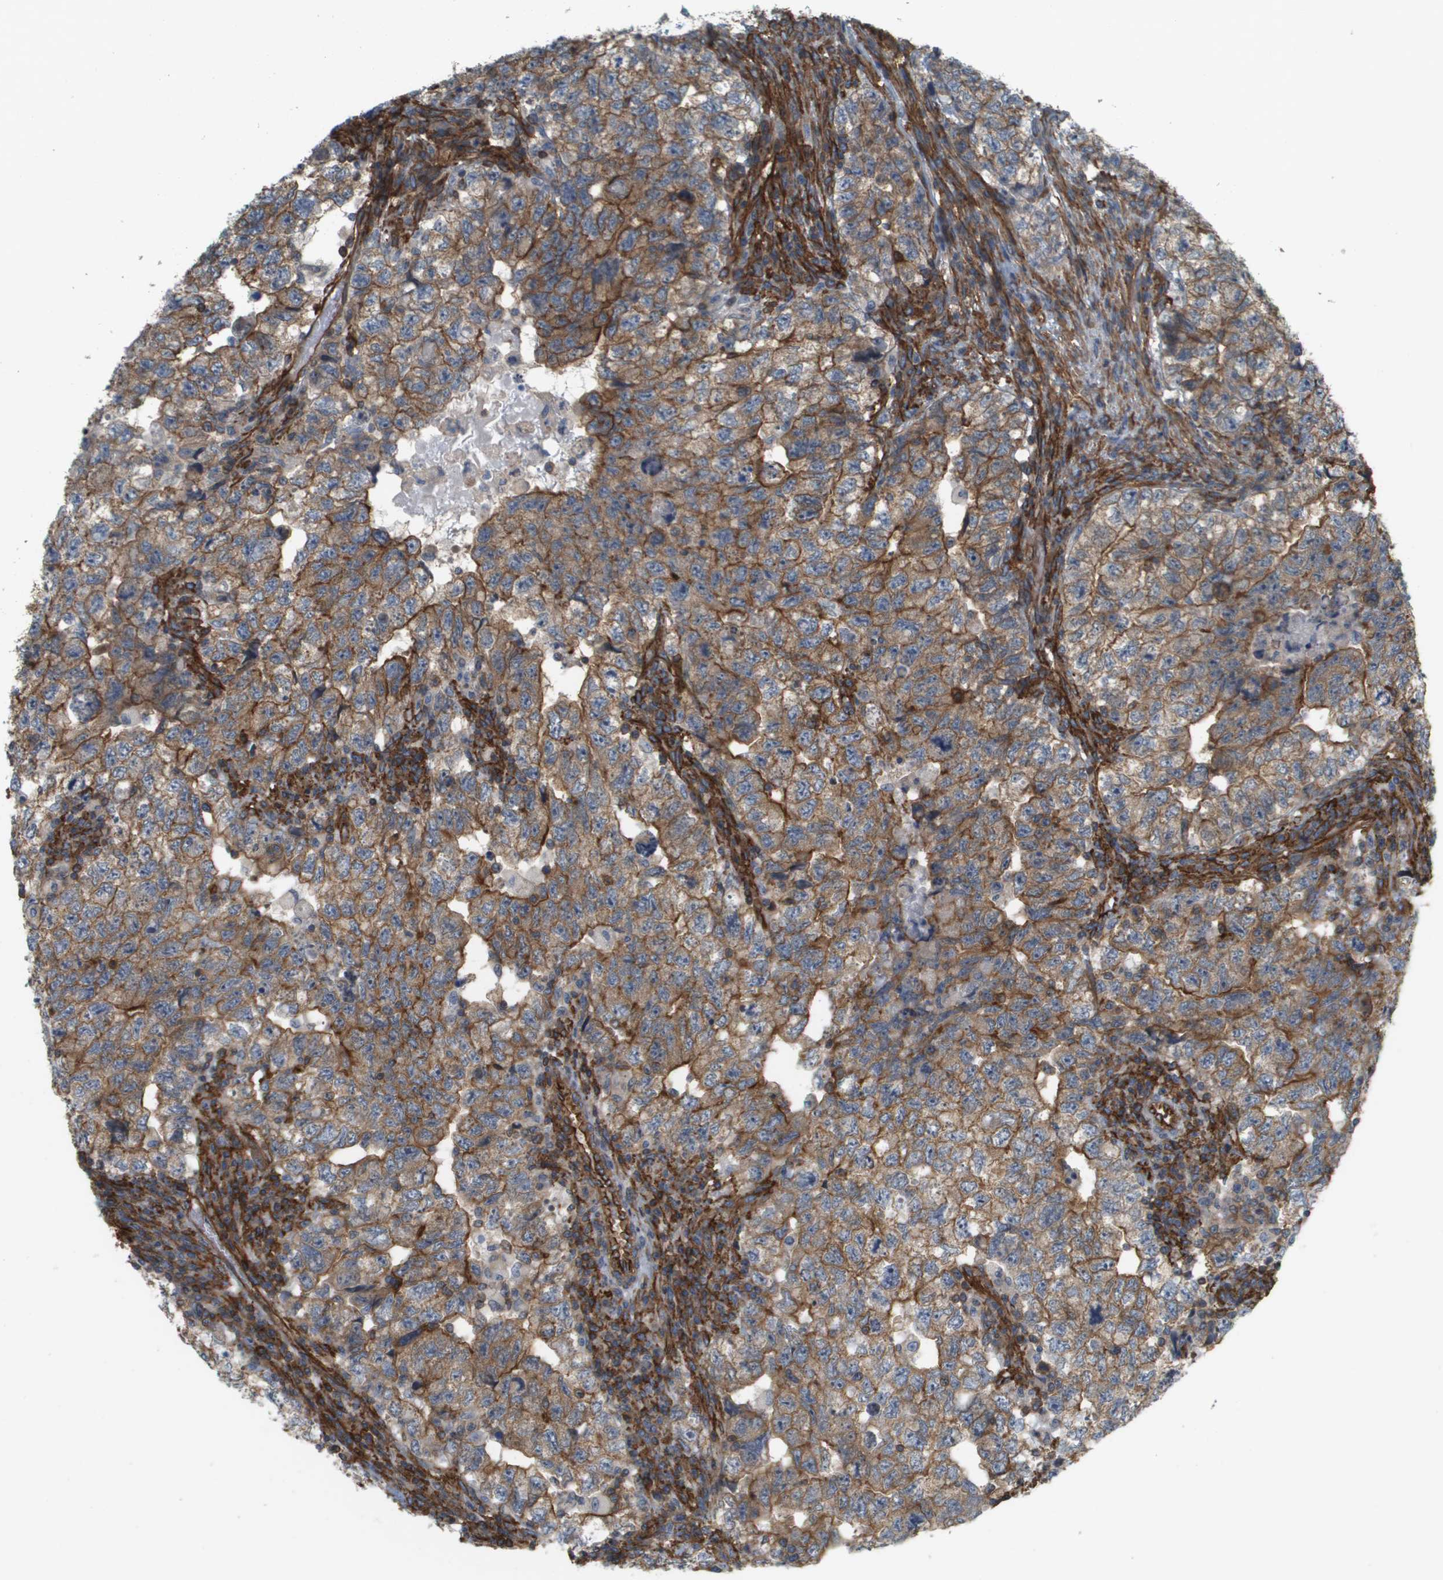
{"staining": {"intensity": "moderate", "quantity": ">75%", "location": "cytoplasmic/membranous"}, "tissue": "testis cancer", "cell_type": "Tumor cells", "image_type": "cancer", "snomed": [{"axis": "morphology", "description": "Carcinoma, Embryonal, NOS"}, {"axis": "topography", "description": "Testis"}], "caption": "A medium amount of moderate cytoplasmic/membranous staining is seen in about >75% of tumor cells in testis cancer tissue.", "gene": "SGMS2", "patient": {"sex": "male", "age": 36}}